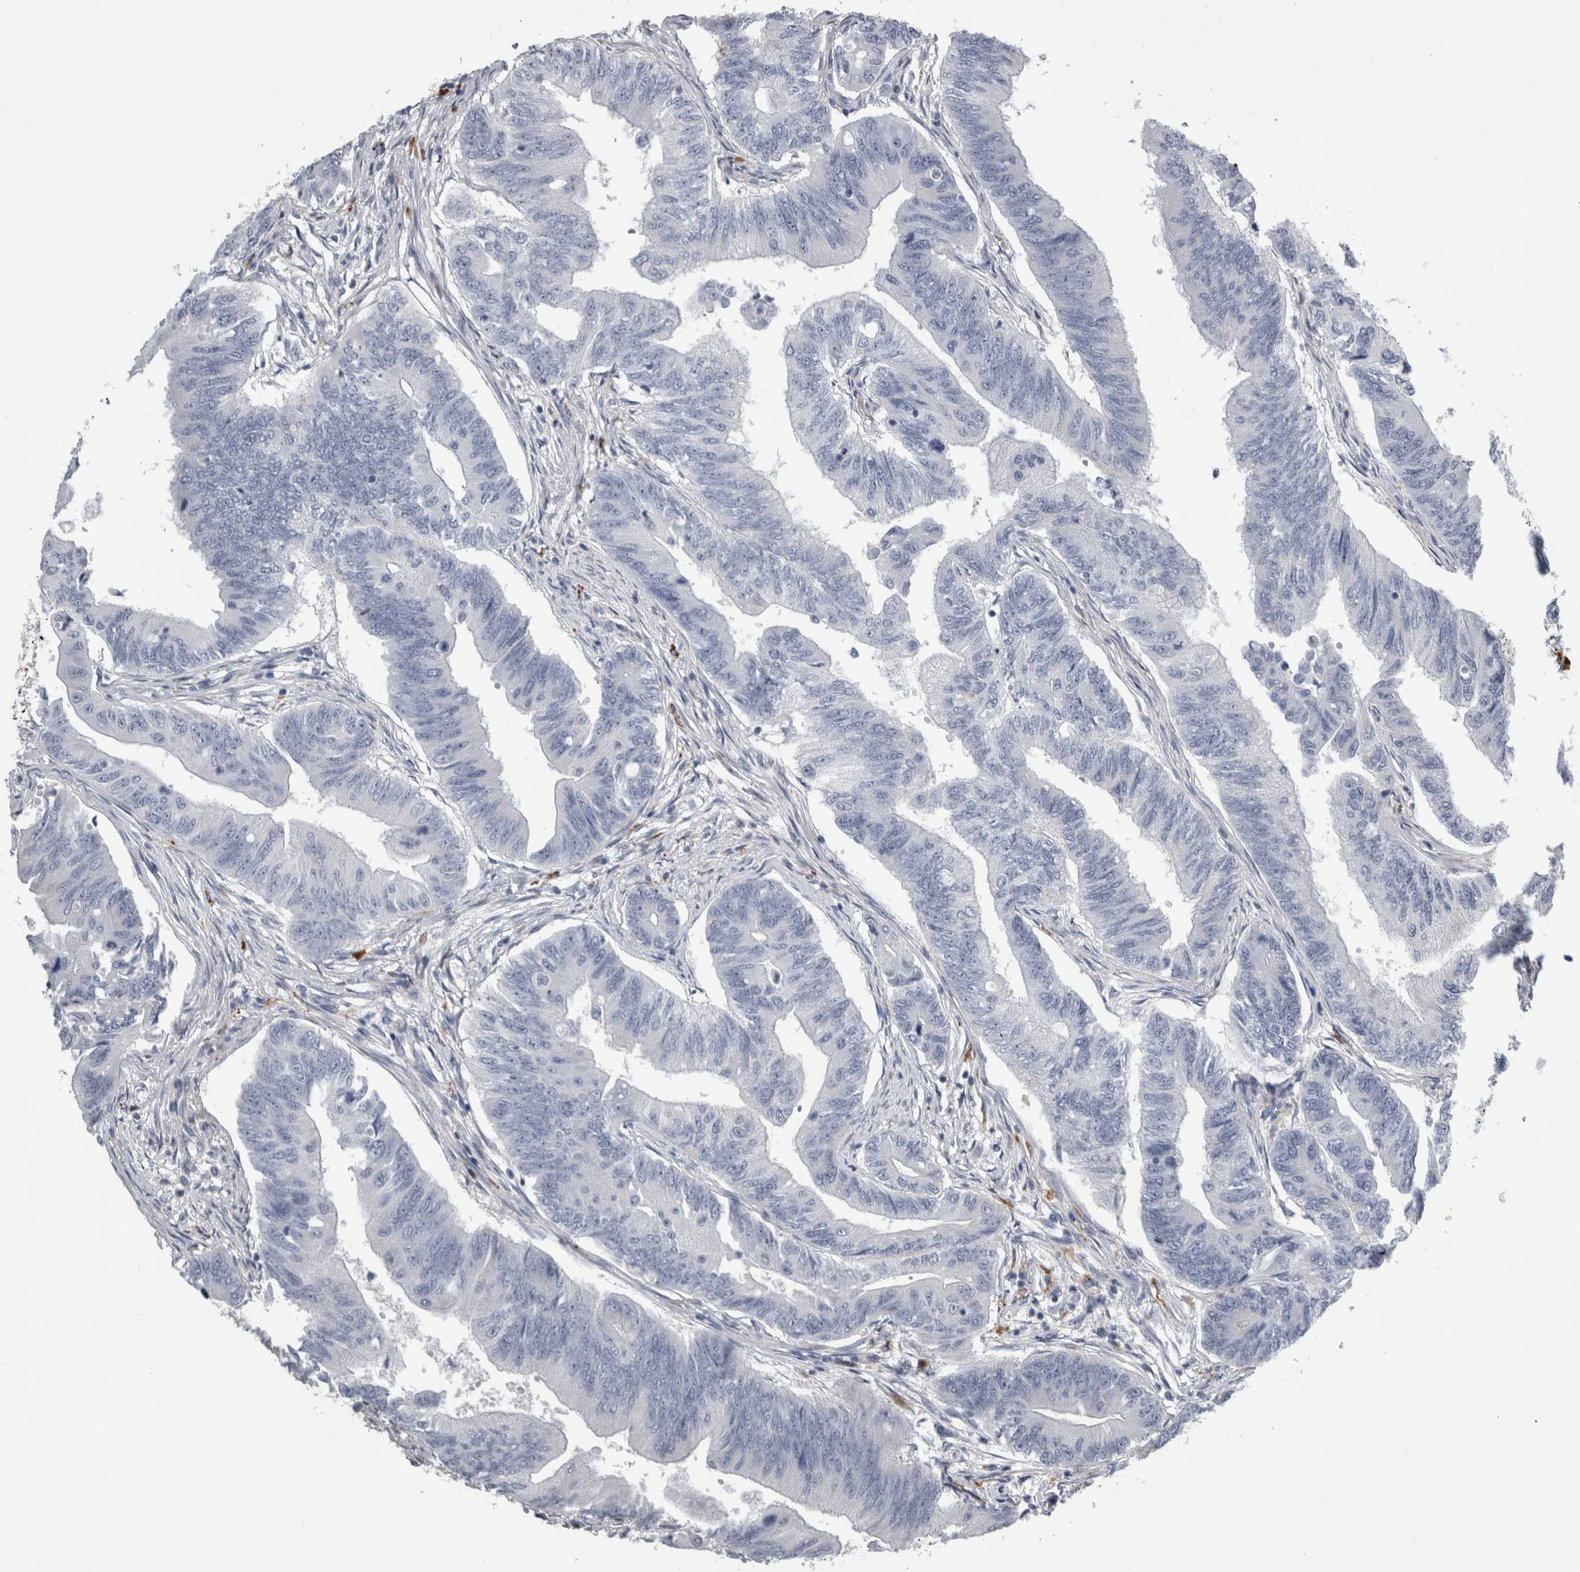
{"staining": {"intensity": "negative", "quantity": "none", "location": "none"}, "tissue": "colorectal cancer", "cell_type": "Tumor cells", "image_type": "cancer", "snomed": [{"axis": "morphology", "description": "Adenoma, NOS"}, {"axis": "morphology", "description": "Adenocarcinoma, NOS"}, {"axis": "topography", "description": "Colon"}], "caption": "Colorectal cancer (adenoma) was stained to show a protein in brown. There is no significant staining in tumor cells.", "gene": "DPP7", "patient": {"sex": "male", "age": 79}}